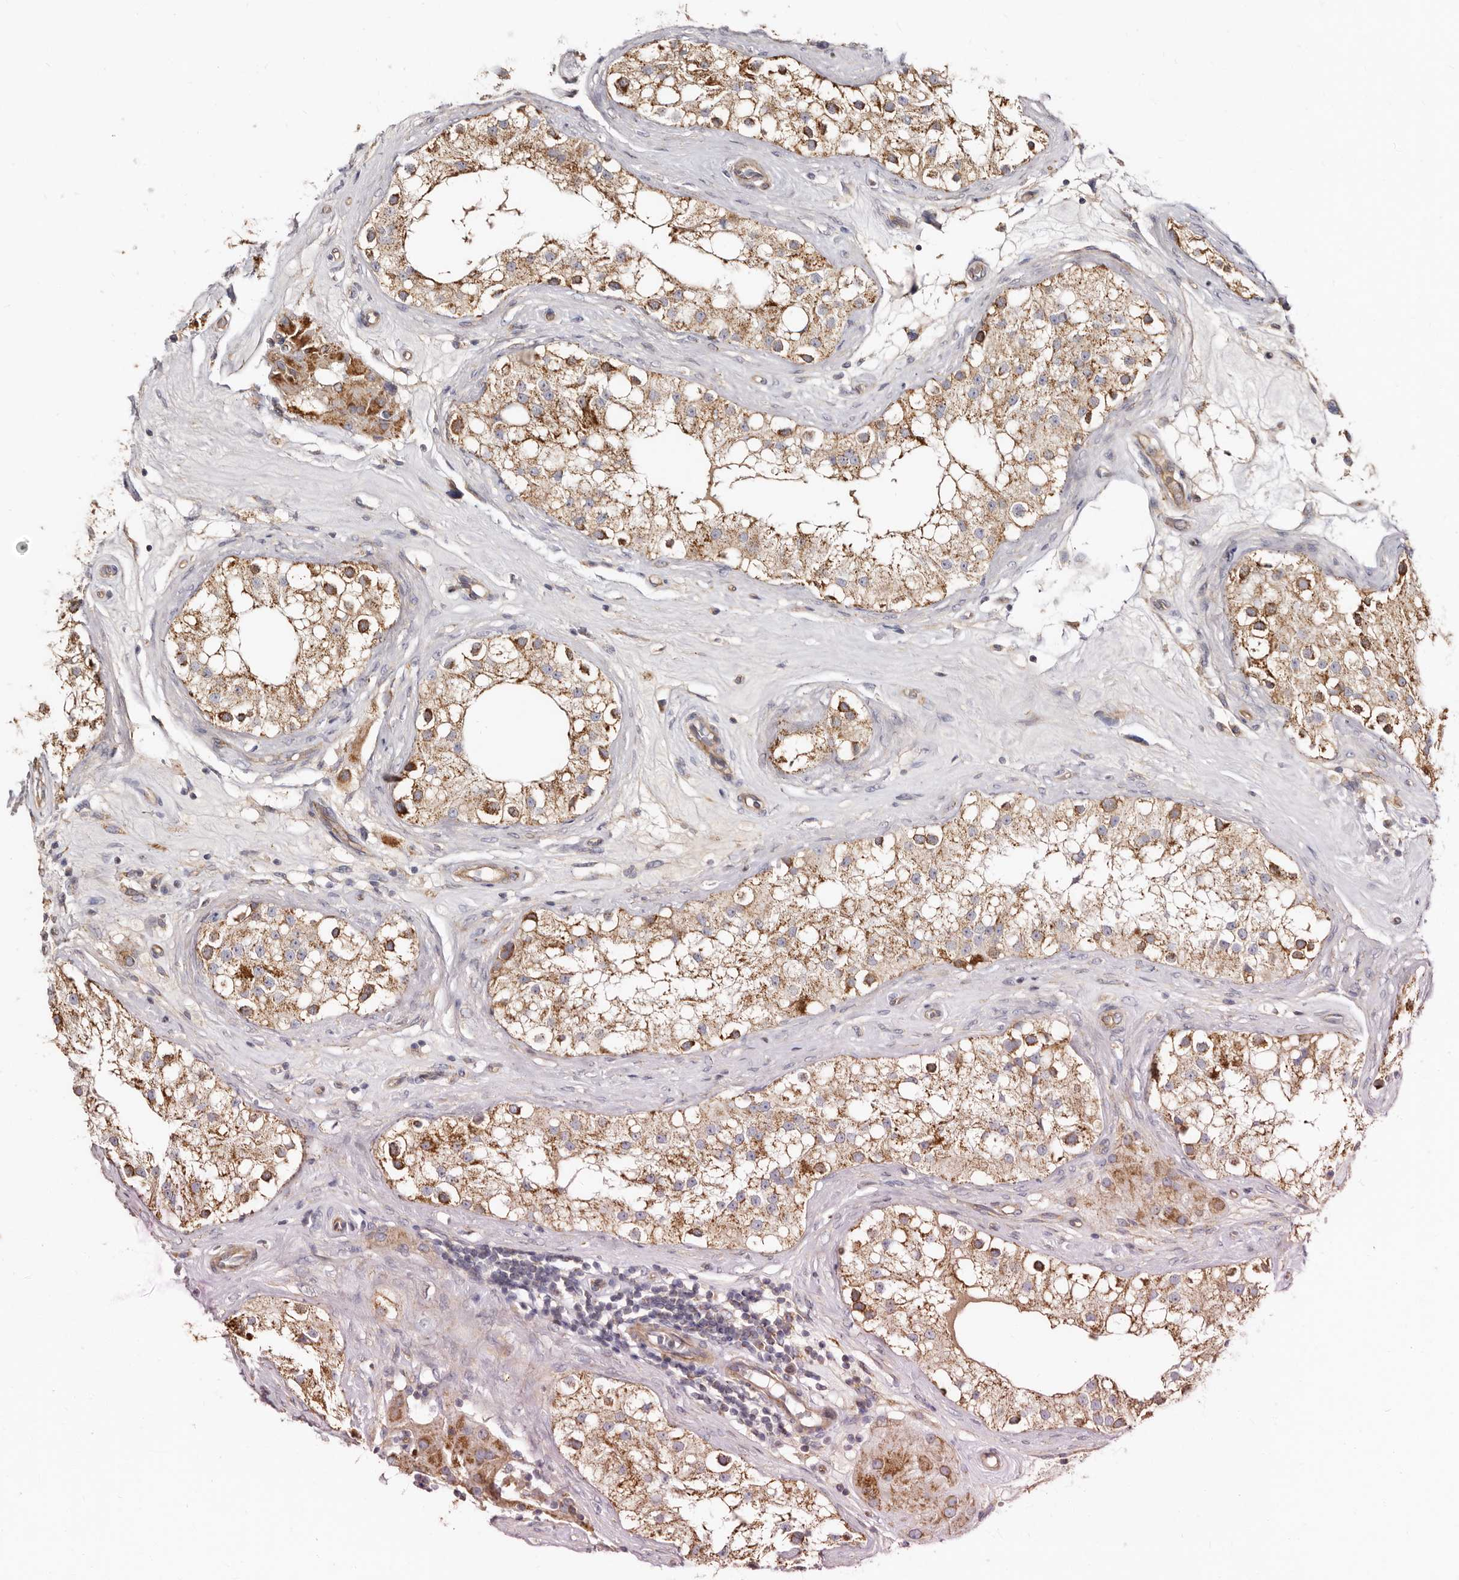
{"staining": {"intensity": "moderate", "quantity": ">75%", "location": "cytoplasmic/membranous"}, "tissue": "testis", "cell_type": "Cells in seminiferous ducts", "image_type": "normal", "snomed": [{"axis": "morphology", "description": "Normal tissue, NOS"}, {"axis": "topography", "description": "Testis"}], "caption": "A brown stain labels moderate cytoplasmic/membranous staining of a protein in cells in seminiferous ducts of normal human testis. (DAB (3,3'-diaminobenzidine) IHC, brown staining for protein, blue staining for nuclei).", "gene": "BAIAP2L1", "patient": {"sex": "male", "age": 84}}